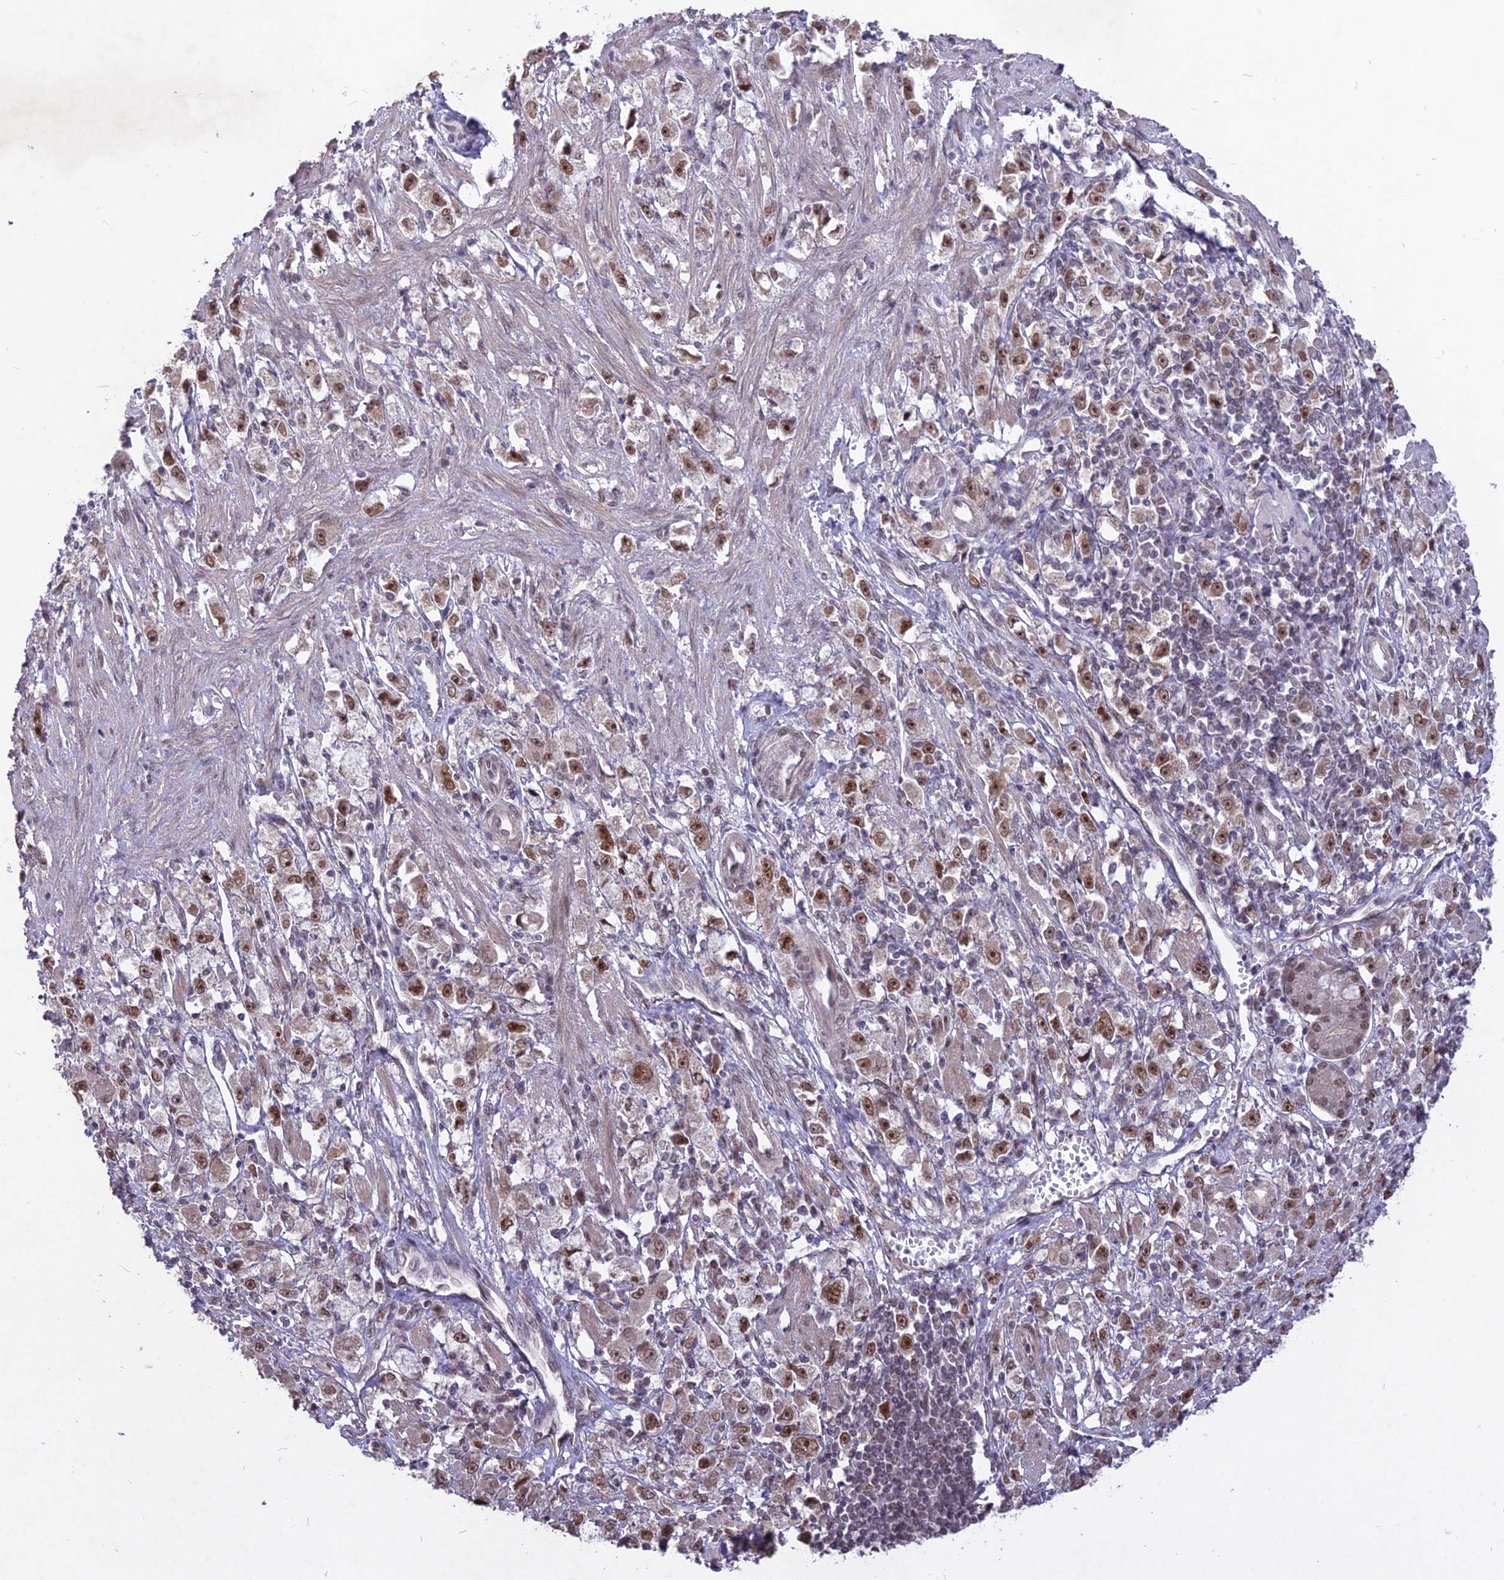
{"staining": {"intensity": "moderate", "quantity": ">75%", "location": "nuclear"}, "tissue": "stomach cancer", "cell_type": "Tumor cells", "image_type": "cancer", "snomed": [{"axis": "morphology", "description": "Adenocarcinoma, NOS"}, {"axis": "topography", "description": "Stomach"}], "caption": "The immunohistochemical stain highlights moderate nuclear expression in tumor cells of adenocarcinoma (stomach) tissue. (DAB (3,3'-diaminobenzidine) = brown stain, brightfield microscopy at high magnification).", "gene": "DIS3", "patient": {"sex": "female", "age": 59}}